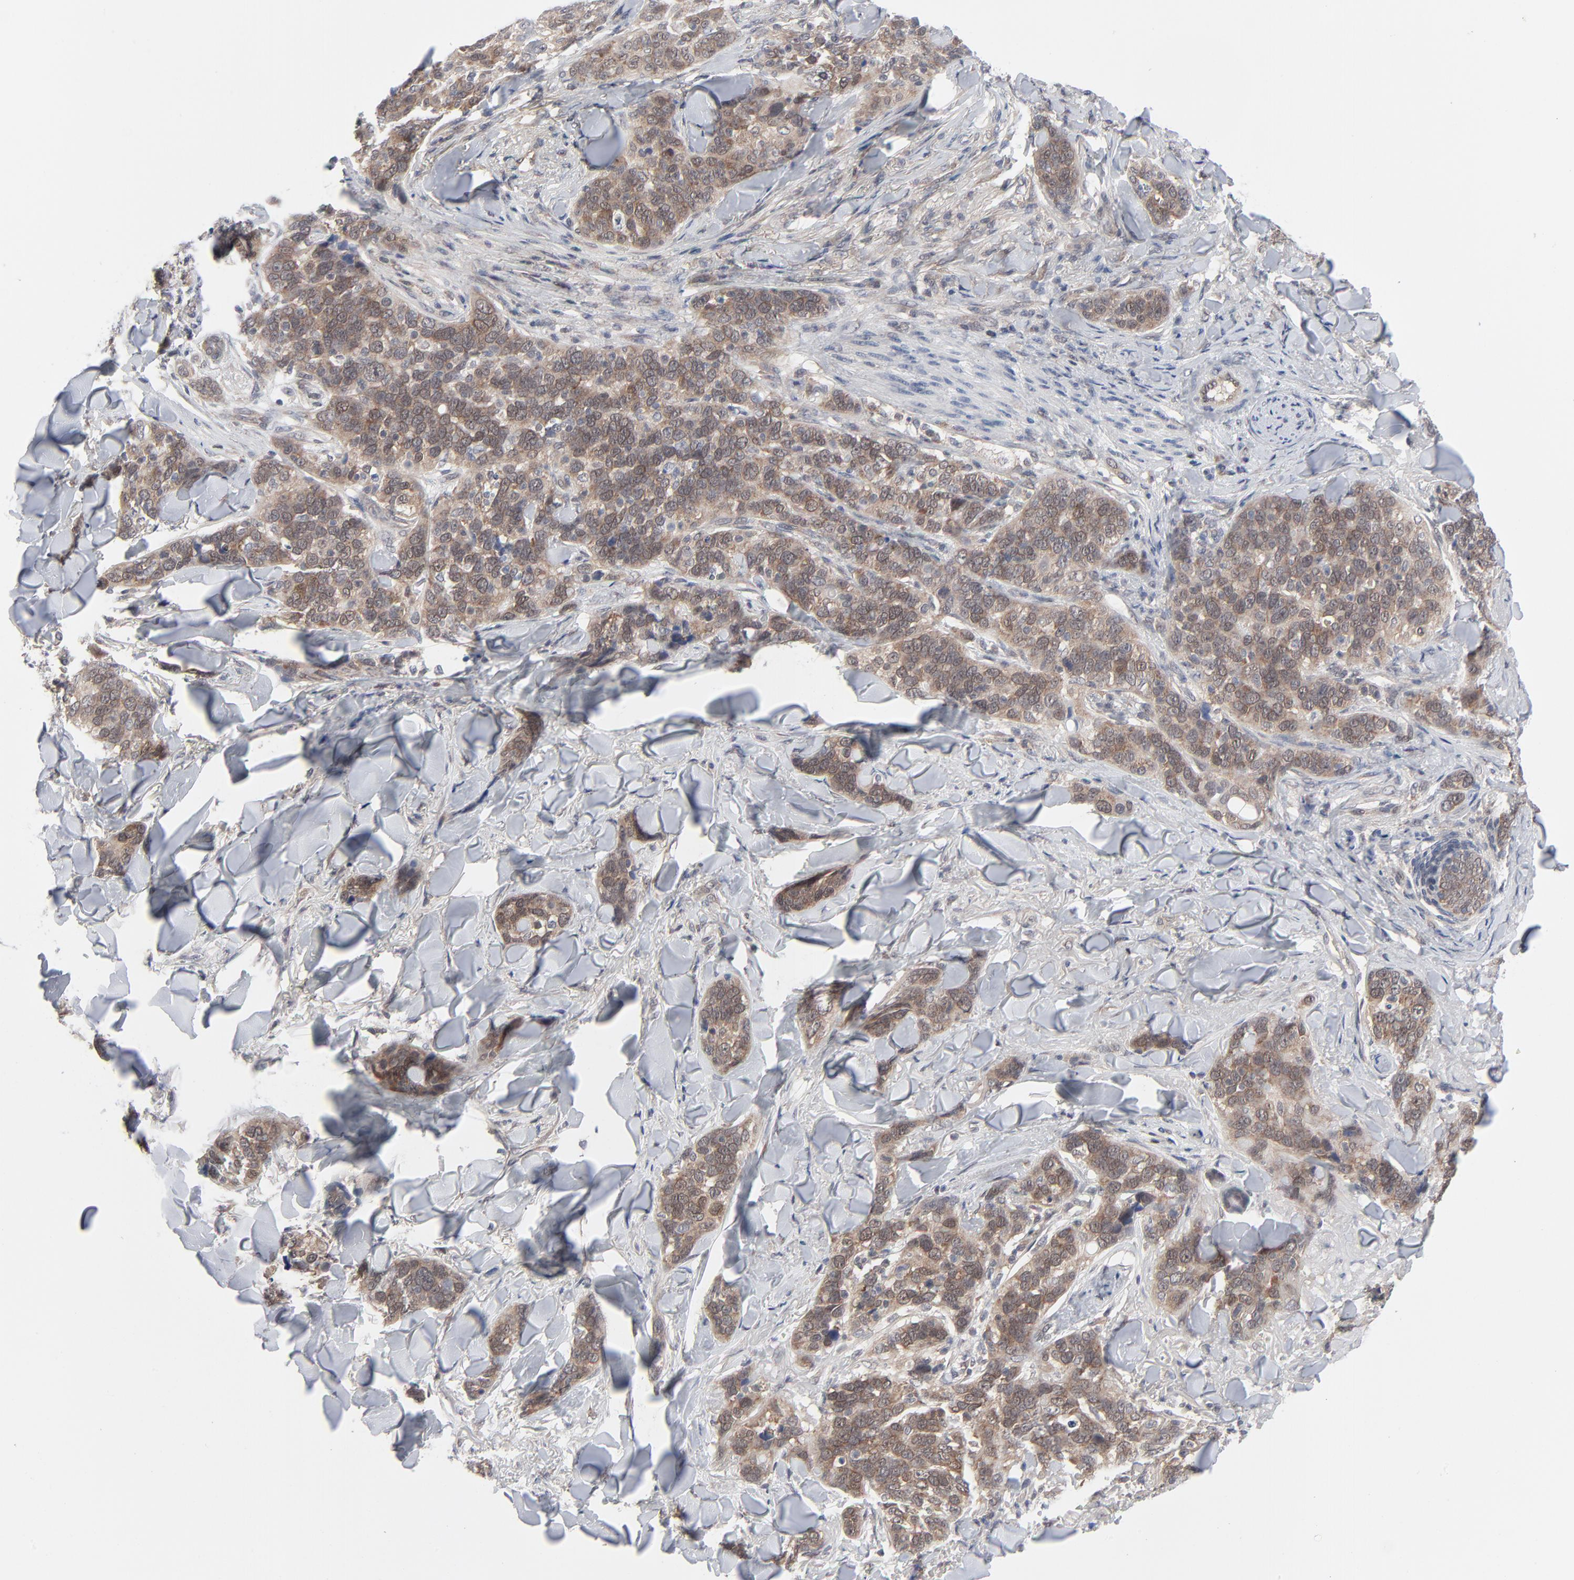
{"staining": {"intensity": "weak", "quantity": ">75%", "location": "cytoplasmic/membranous"}, "tissue": "skin cancer", "cell_type": "Tumor cells", "image_type": "cancer", "snomed": [{"axis": "morphology", "description": "Normal tissue, NOS"}, {"axis": "morphology", "description": "Squamous cell carcinoma, NOS"}, {"axis": "topography", "description": "Skin"}], "caption": "Human squamous cell carcinoma (skin) stained for a protein (brown) demonstrates weak cytoplasmic/membranous positive staining in approximately >75% of tumor cells.", "gene": "RPS6KB1", "patient": {"sex": "female", "age": 83}}